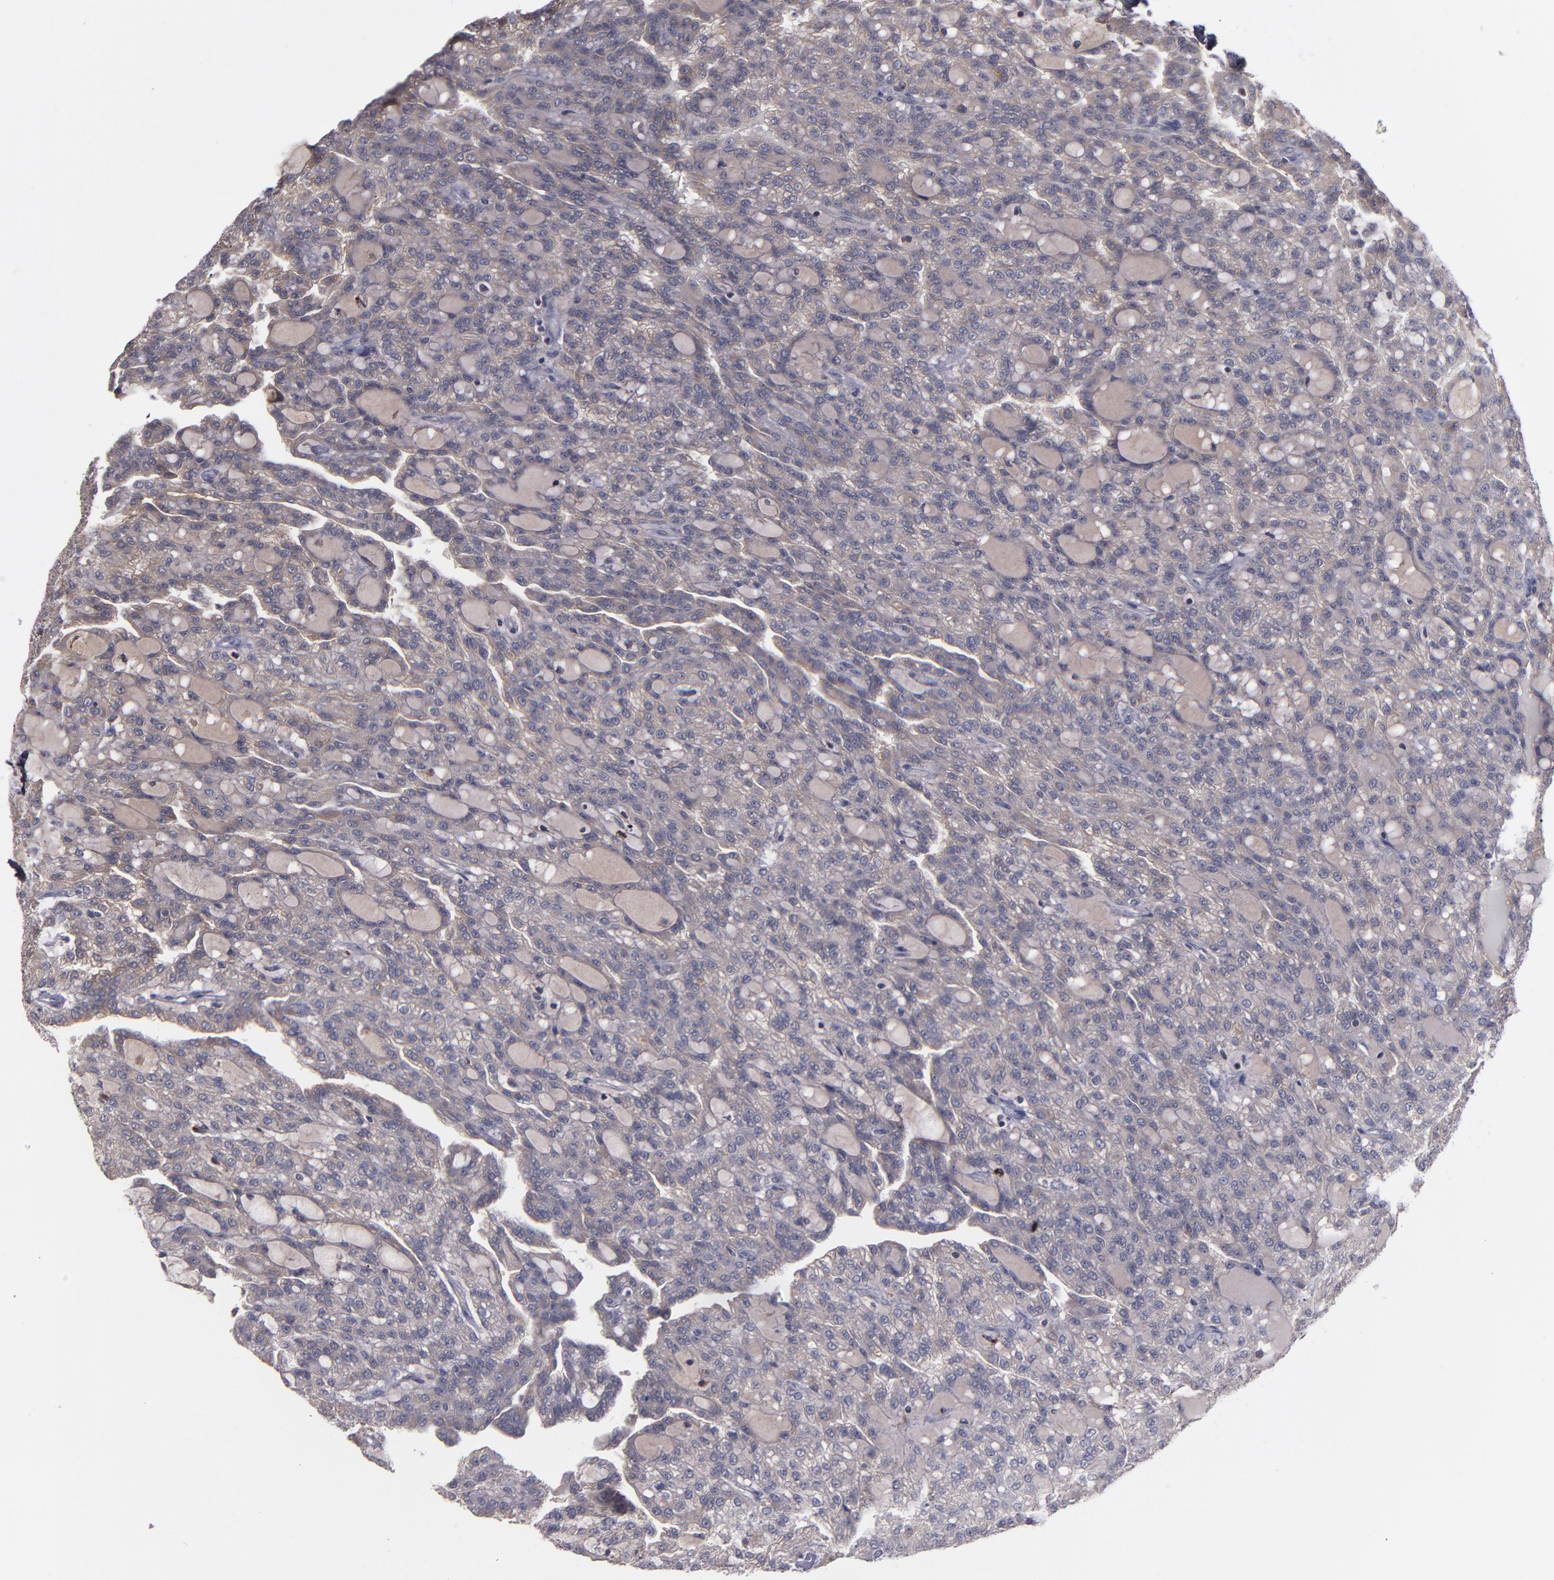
{"staining": {"intensity": "weak", "quantity": ">75%", "location": "cytoplasmic/membranous"}, "tissue": "renal cancer", "cell_type": "Tumor cells", "image_type": "cancer", "snomed": [{"axis": "morphology", "description": "Adenocarcinoma, NOS"}, {"axis": "topography", "description": "Kidney"}], "caption": "A brown stain labels weak cytoplasmic/membranous expression of a protein in renal cancer tumor cells.", "gene": "MMP11", "patient": {"sex": "male", "age": 63}}